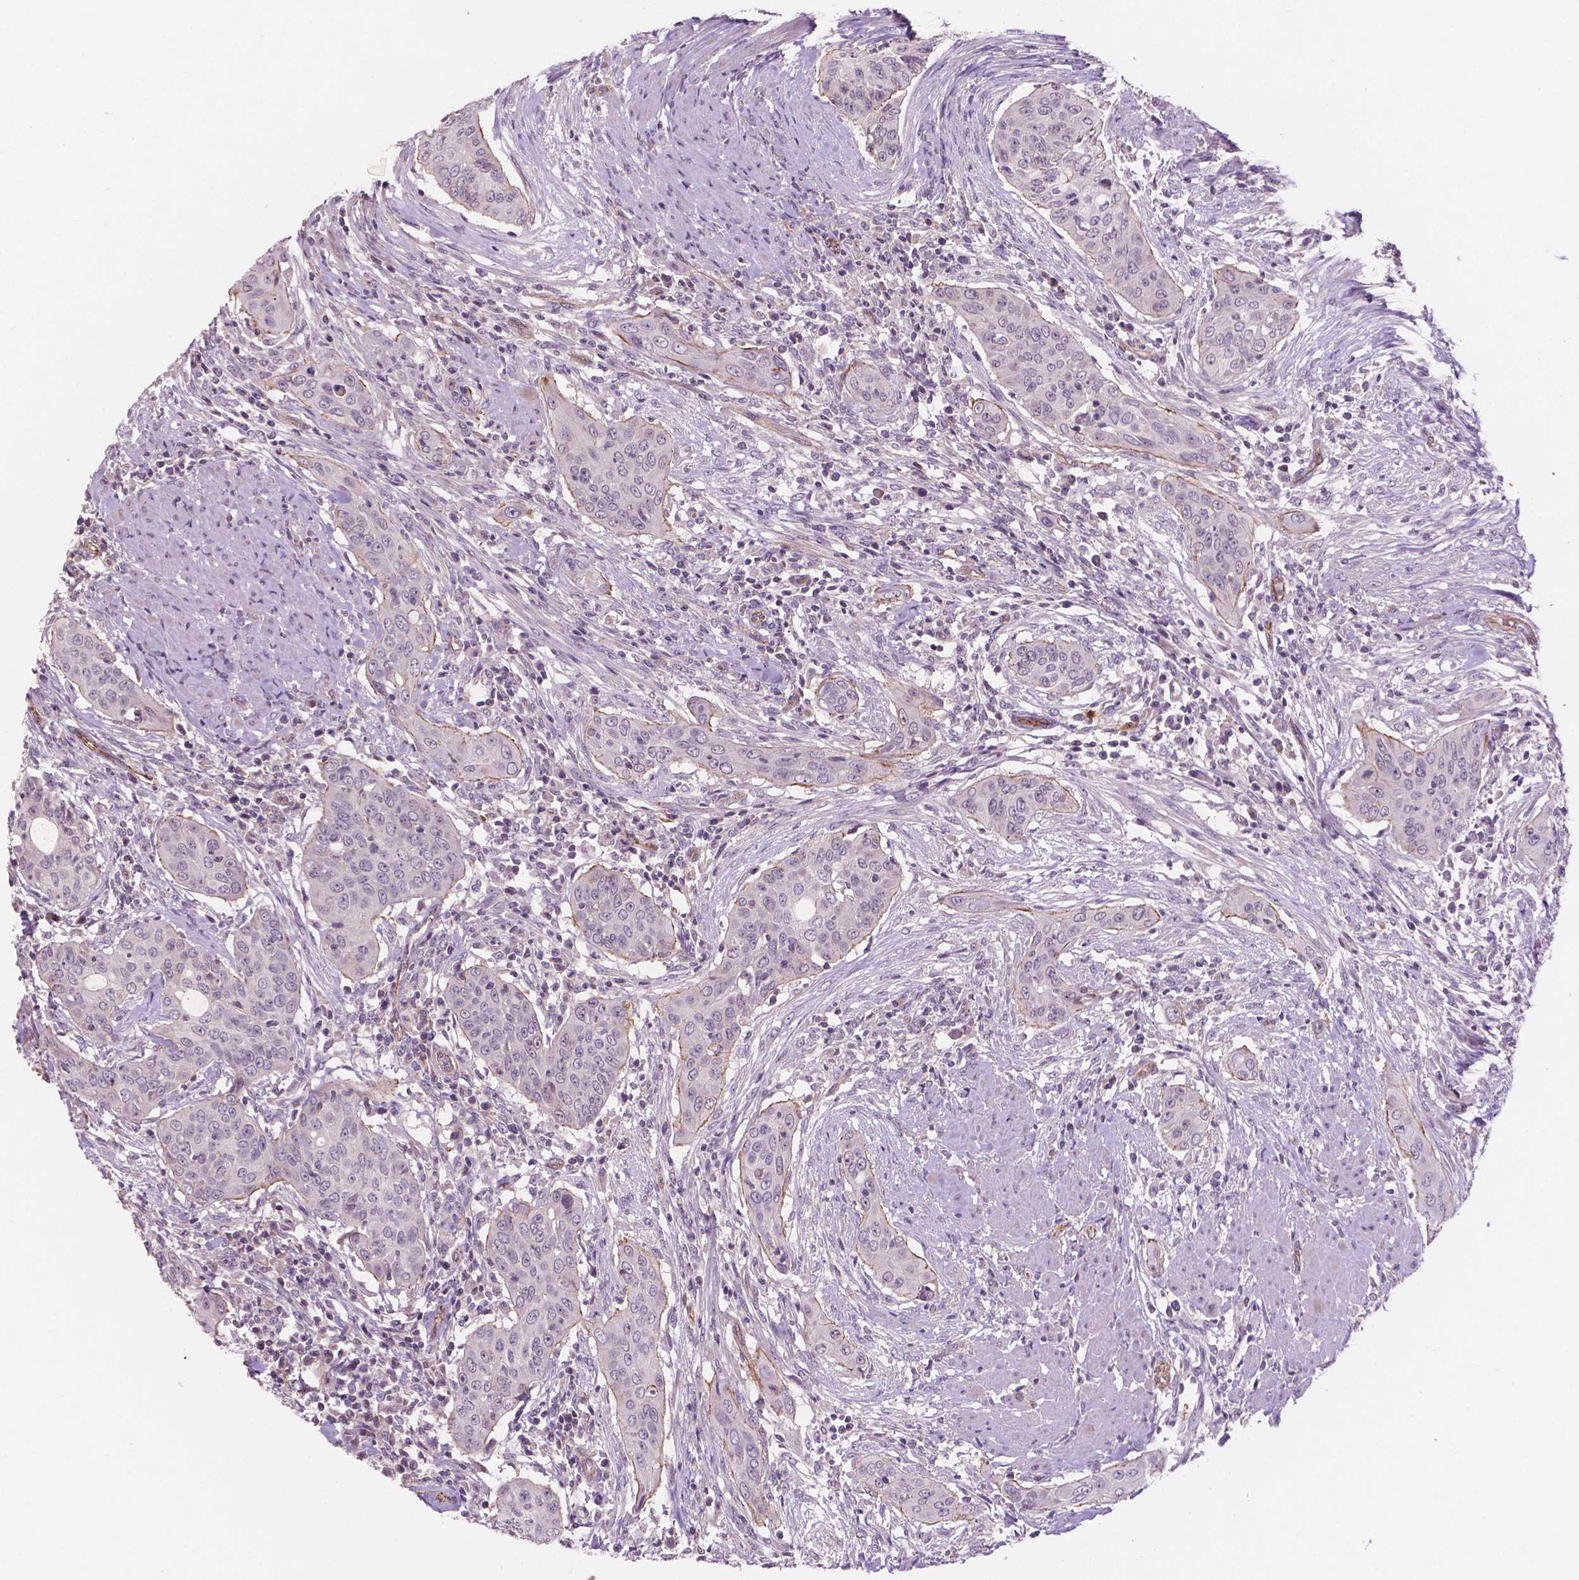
{"staining": {"intensity": "negative", "quantity": "none", "location": "none"}, "tissue": "urothelial cancer", "cell_type": "Tumor cells", "image_type": "cancer", "snomed": [{"axis": "morphology", "description": "Urothelial carcinoma, High grade"}, {"axis": "topography", "description": "Urinary bladder"}], "caption": "High magnification brightfield microscopy of urothelial cancer stained with DAB (brown) and counterstained with hematoxylin (blue): tumor cells show no significant expression.", "gene": "ARL5C", "patient": {"sex": "male", "age": 82}}